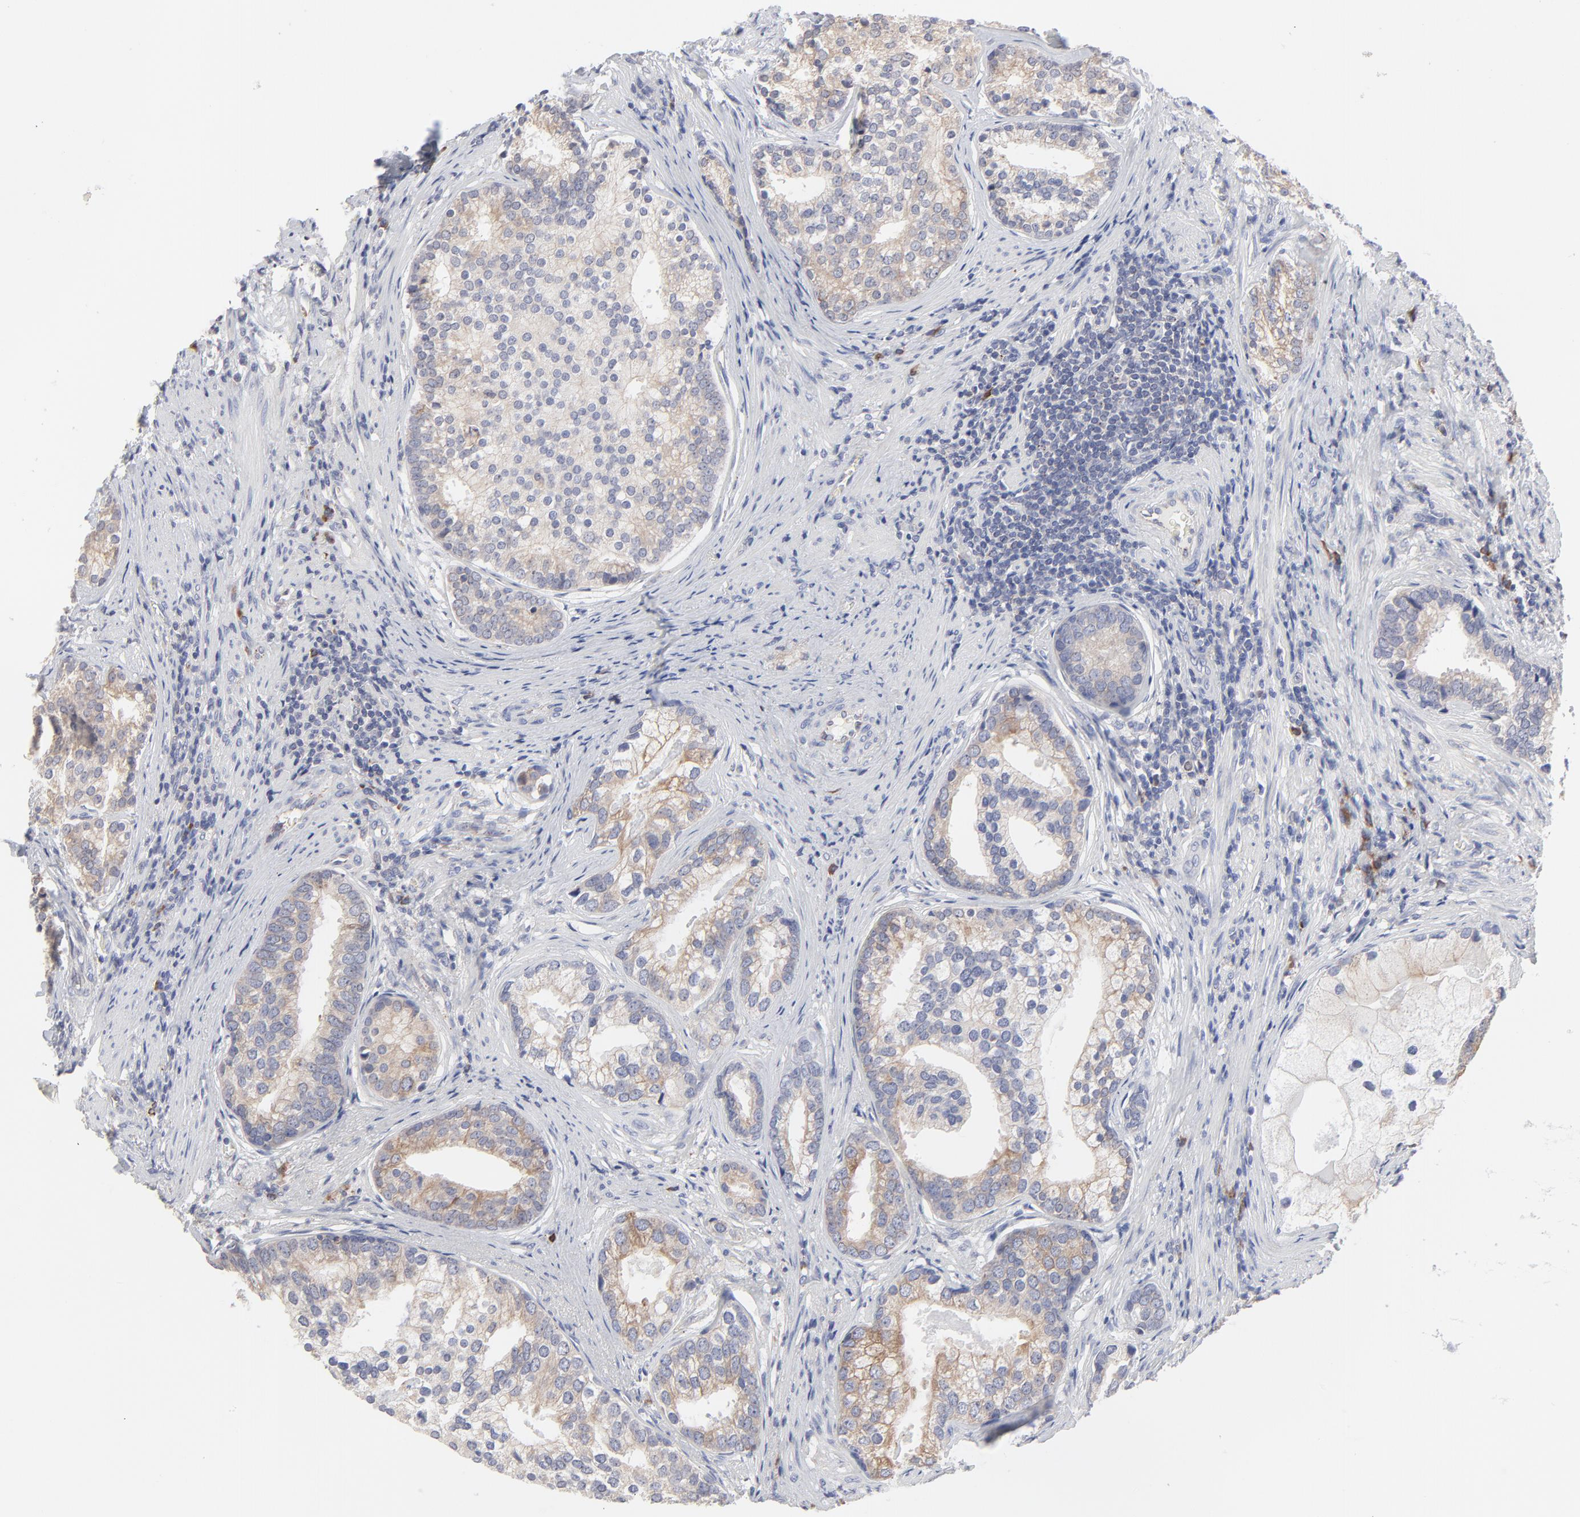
{"staining": {"intensity": "weak", "quantity": ">75%", "location": "cytoplasmic/membranous"}, "tissue": "prostate cancer", "cell_type": "Tumor cells", "image_type": "cancer", "snomed": [{"axis": "morphology", "description": "Adenocarcinoma, Low grade"}, {"axis": "topography", "description": "Prostate"}], "caption": "The immunohistochemical stain highlights weak cytoplasmic/membranous positivity in tumor cells of low-grade adenocarcinoma (prostate) tissue. (DAB (3,3'-diaminobenzidine) IHC with brightfield microscopy, high magnification).", "gene": "TRIM22", "patient": {"sex": "male", "age": 71}}